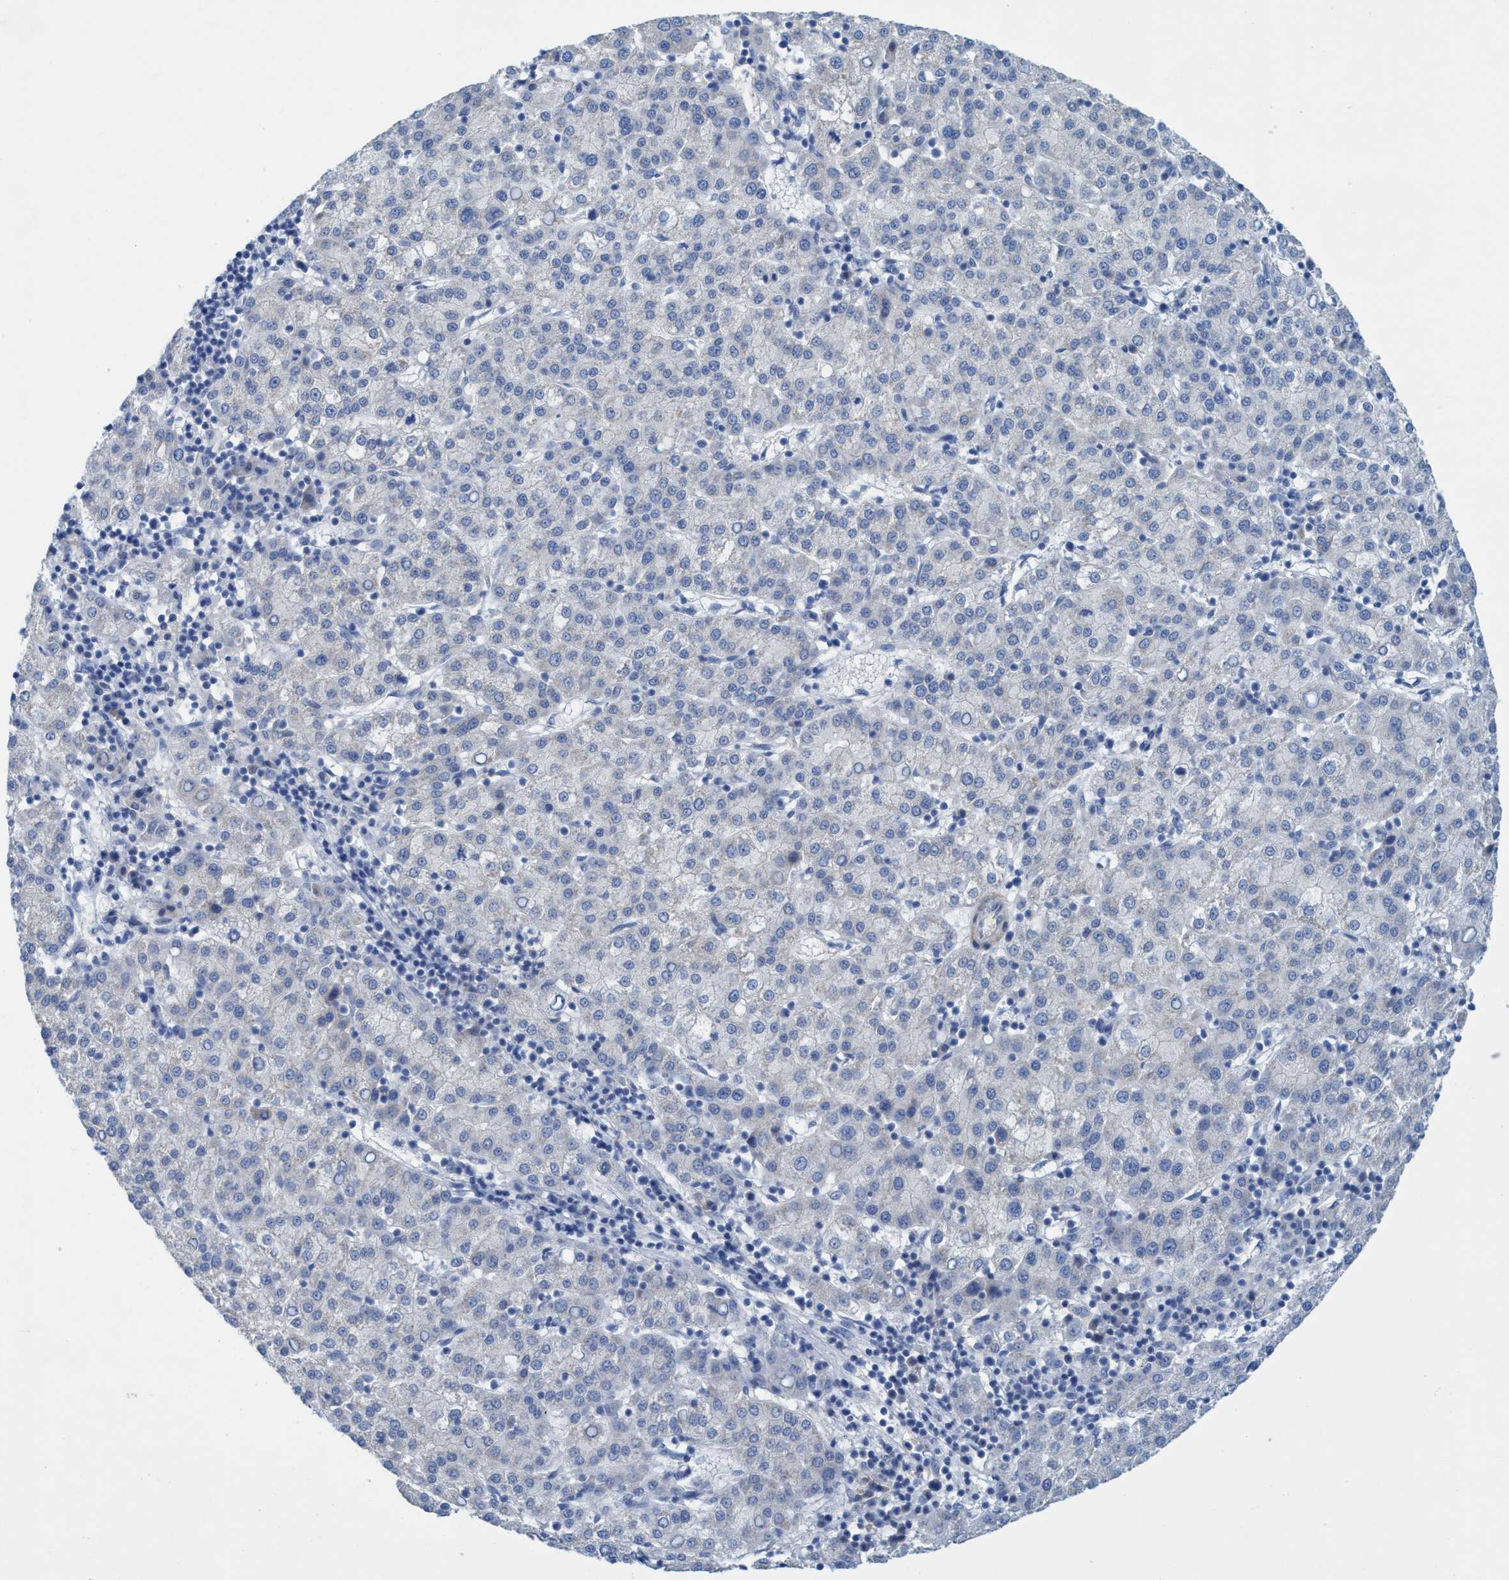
{"staining": {"intensity": "negative", "quantity": "none", "location": "none"}, "tissue": "liver cancer", "cell_type": "Tumor cells", "image_type": "cancer", "snomed": [{"axis": "morphology", "description": "Carcinoma, Hepatocellular, NOS"}, {"axis": "topography", "description": "Liver"}], "caption": "Tumor cells show no significant positivity in liver hepatocellular carcinoma.", "gene": "GULP1", "patient": {"sex": "female", "age": 58}}